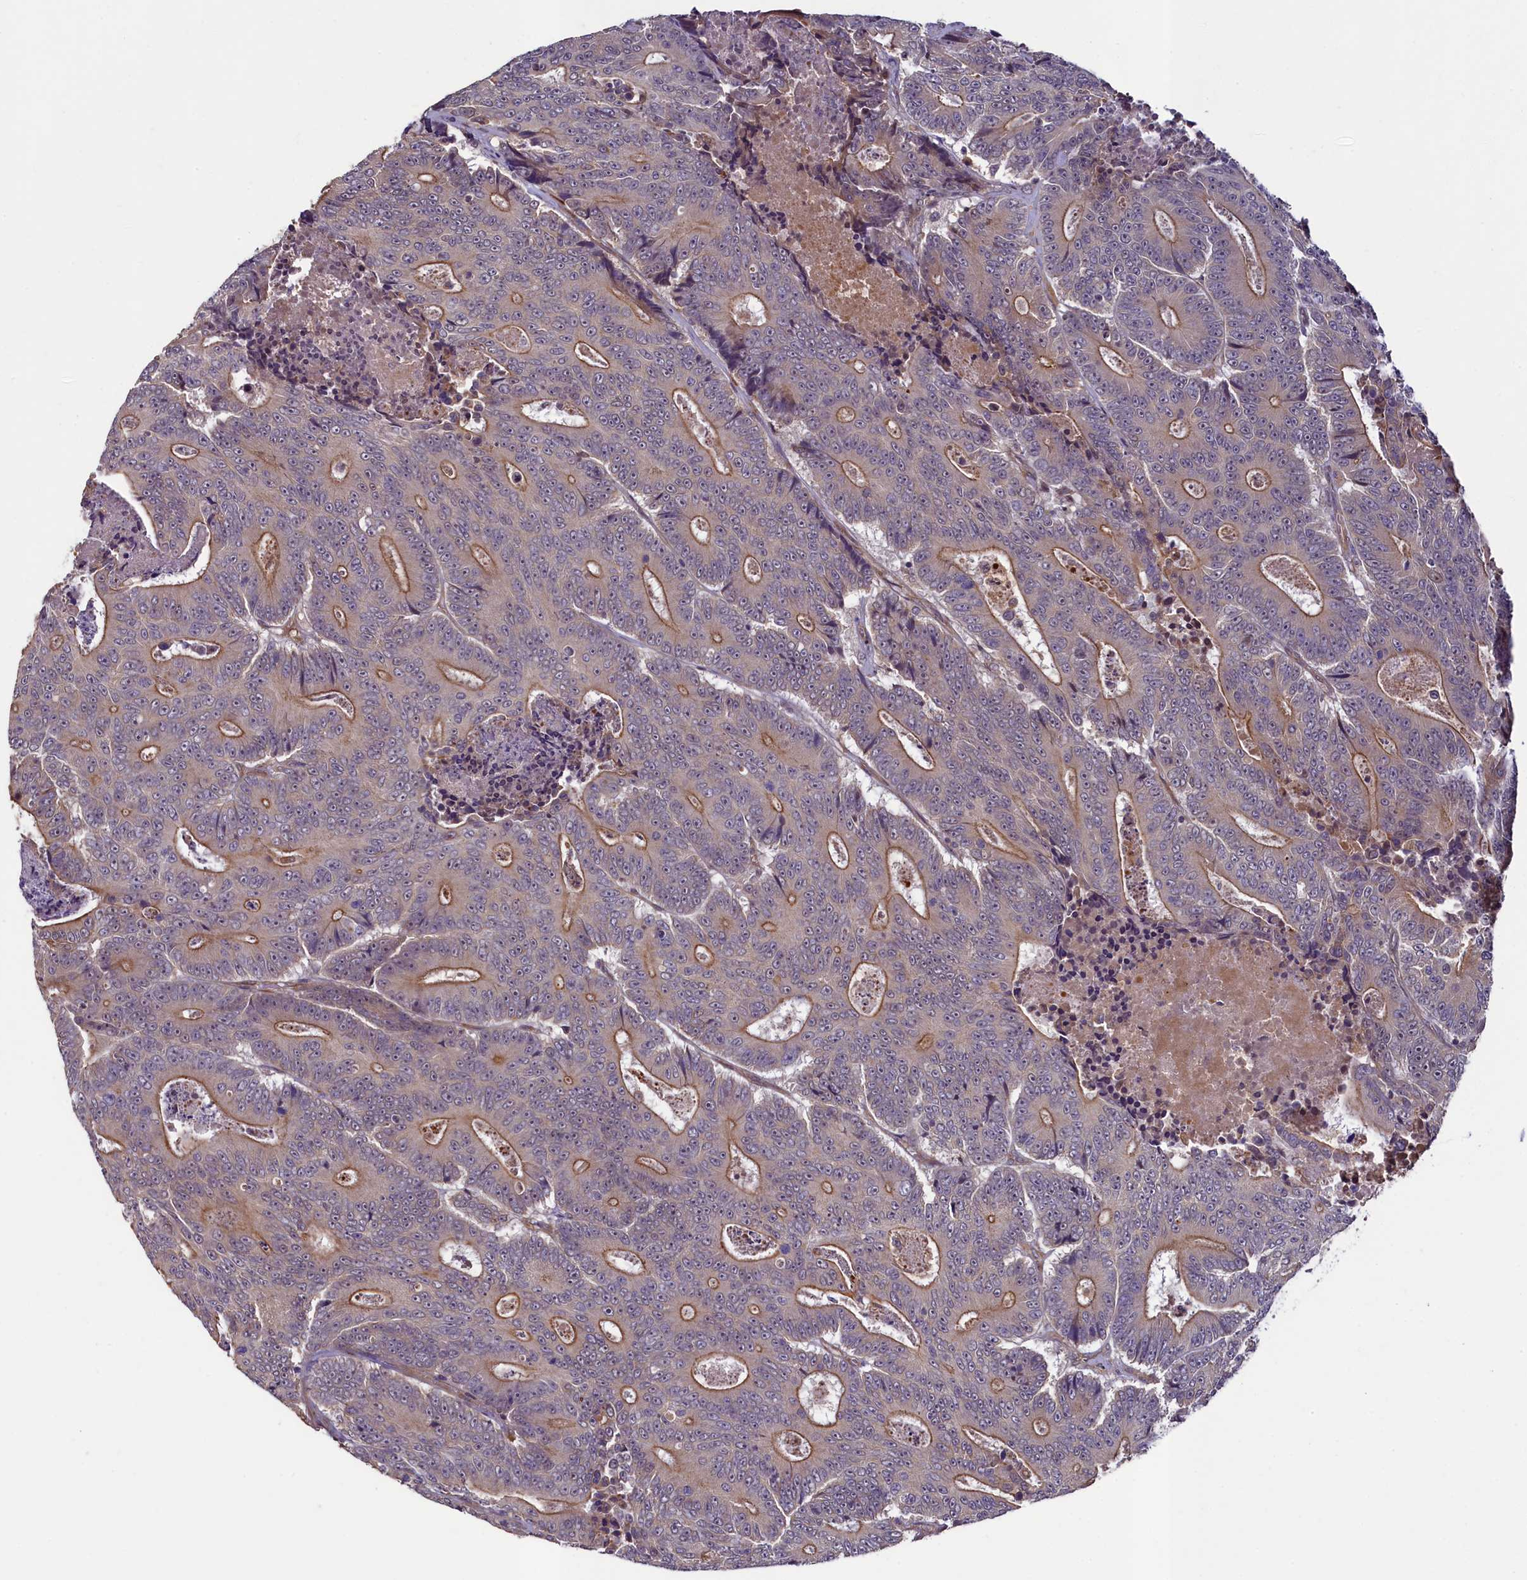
{"staining": {"intensity": "moderate", "quantity": "25%-75%", "location": "cytoplasmic/membranous"}, "tissue": "colorectal cancer", "cell_type": "Tumor cells", "image_type": "cancer", "snomed": [{"axis": "morphology", "description": "Adenocarcinoma, NOS"}, {"axis": "topography", "description": "Colon"}], "caption": "Protein staining by immunohistochemistry displays moderate cytoplasmic/membranous positivity in about 25%-75% of tumor cells in adenocarcinoma (colorectal).", "gene": "CCDC102A", "patient": {"sex": "male", "age": 83}}